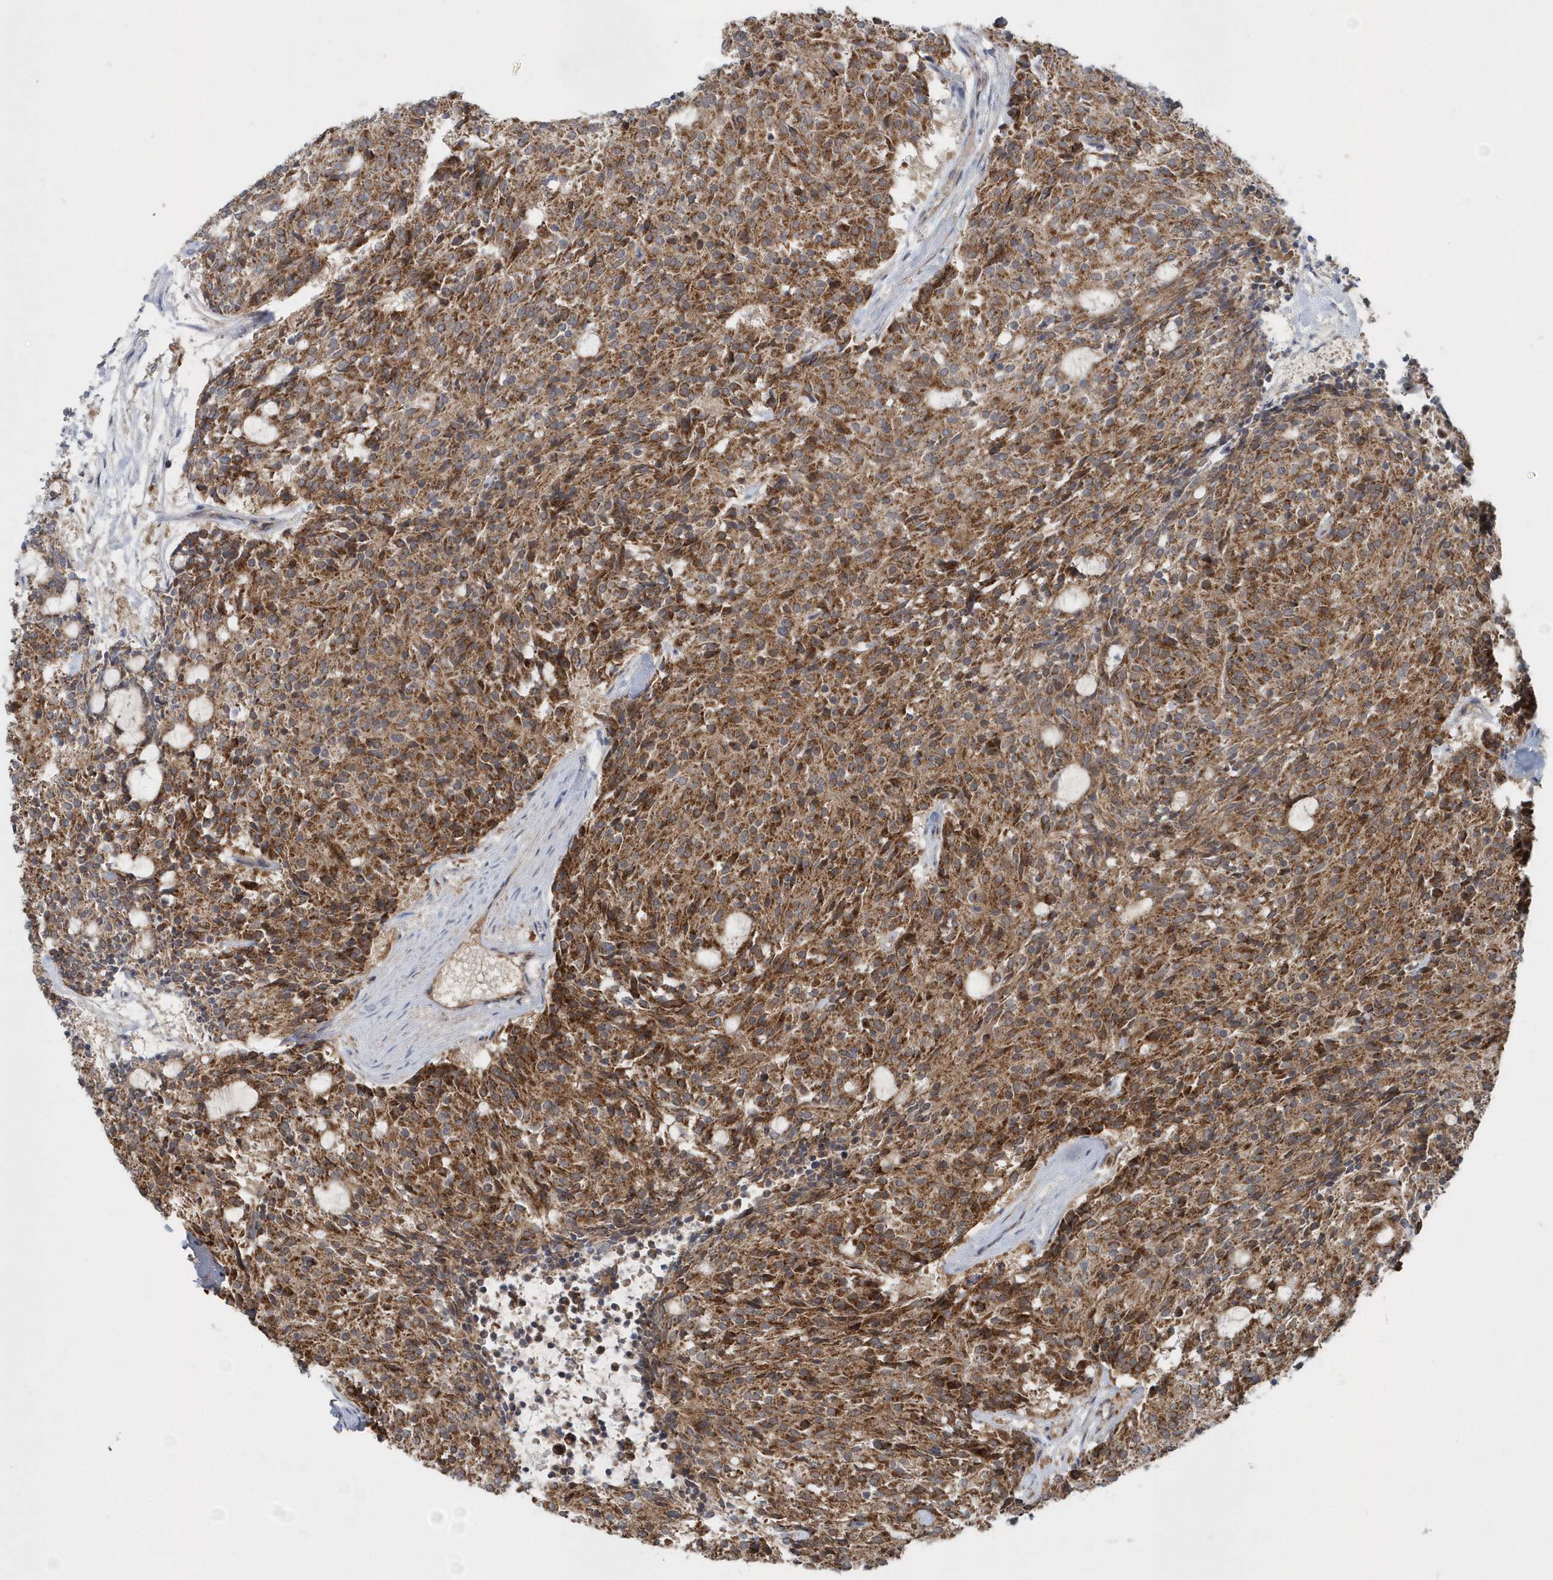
{"staining": {"intensity": "moderate", "quantity": ">75%", "location": "cytoplasmic/membranous"}, "tissue": "carcinoid", "cell_type": "Tumor cells", "image_type": "cancer", "snomed": [{"axis": "morphology", "description": "Carcinoid, malignant, NOS"}, {"axis": "topography", "description": "Pancreas"}], "caption": "Immunohistochemistry staining of carcinoid, which exhibits medium levels of moderate cytoplasmic/membranous positivity in about >75% of tumor cells indicating moderate cytoplasmic/membranous protein staining. The staining was performed using DAB (brown) for protein detection and nuclei were counterstained in hematoxylin (blue).", "gene": "PPP1R7", "patient": {"sex": "female", "age": 54}}